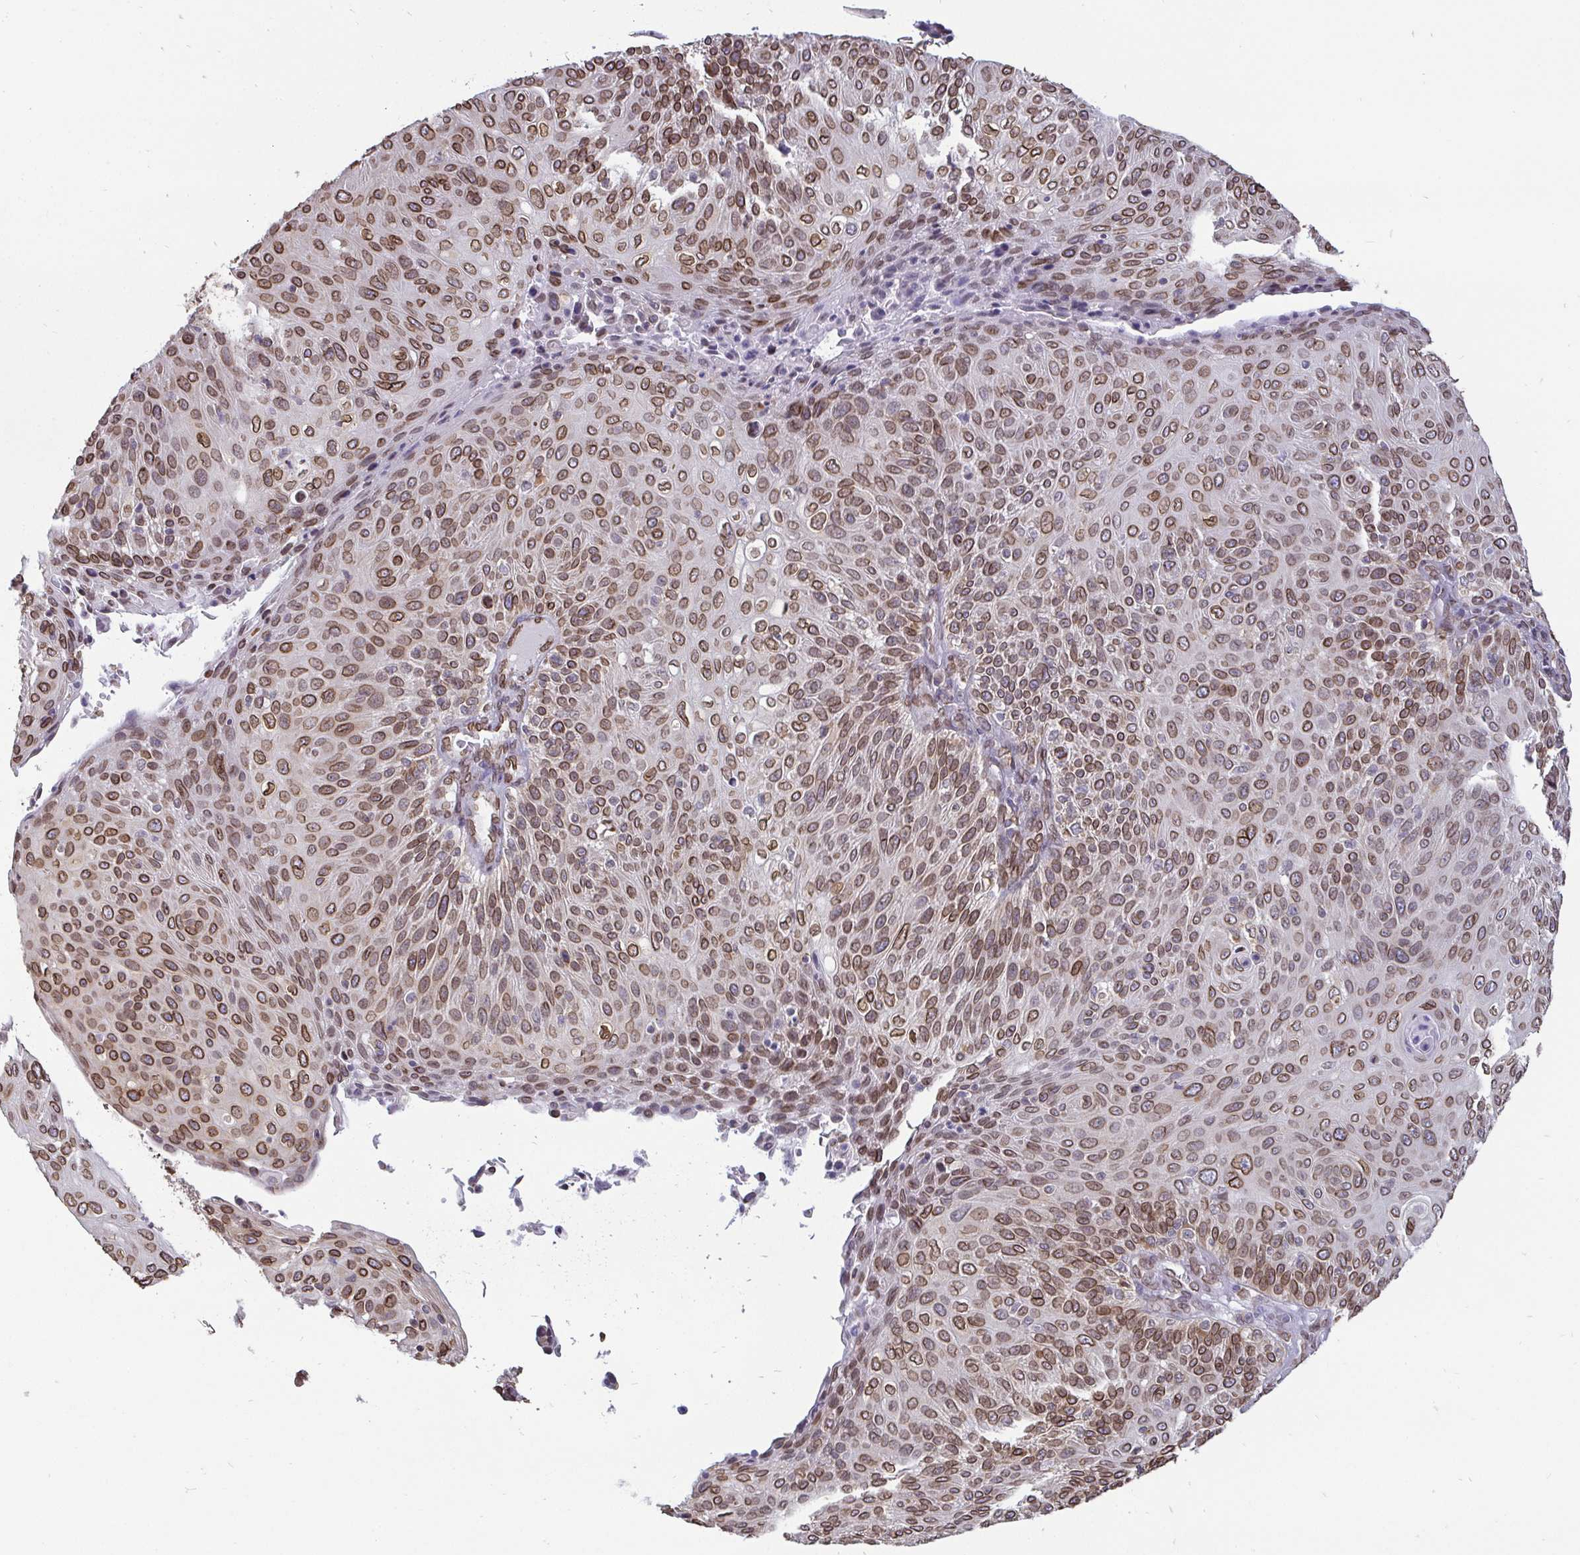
{"staining": {"intensity": "moderate", "quantity": ">75%", "location": "cytoplasmic/membranous,nuclear"}, "tissue": "cervical cancer", "cell_type": "Tumor cells", "image_type": "cancer", "snomed": [{"axis": "morphology", "description": "Squamous cell carcinoma, NOS"}, {"axis": "topography", "description": "Cervix"}], "caption": "Human cervical cancer stained with a brown dye exhibits moderate cytoplasmic/membranous and nuclear positive staining in about >75% of tumor cells.", "gene": "EMD", "patient": {"sex": "female", "age": 31}}